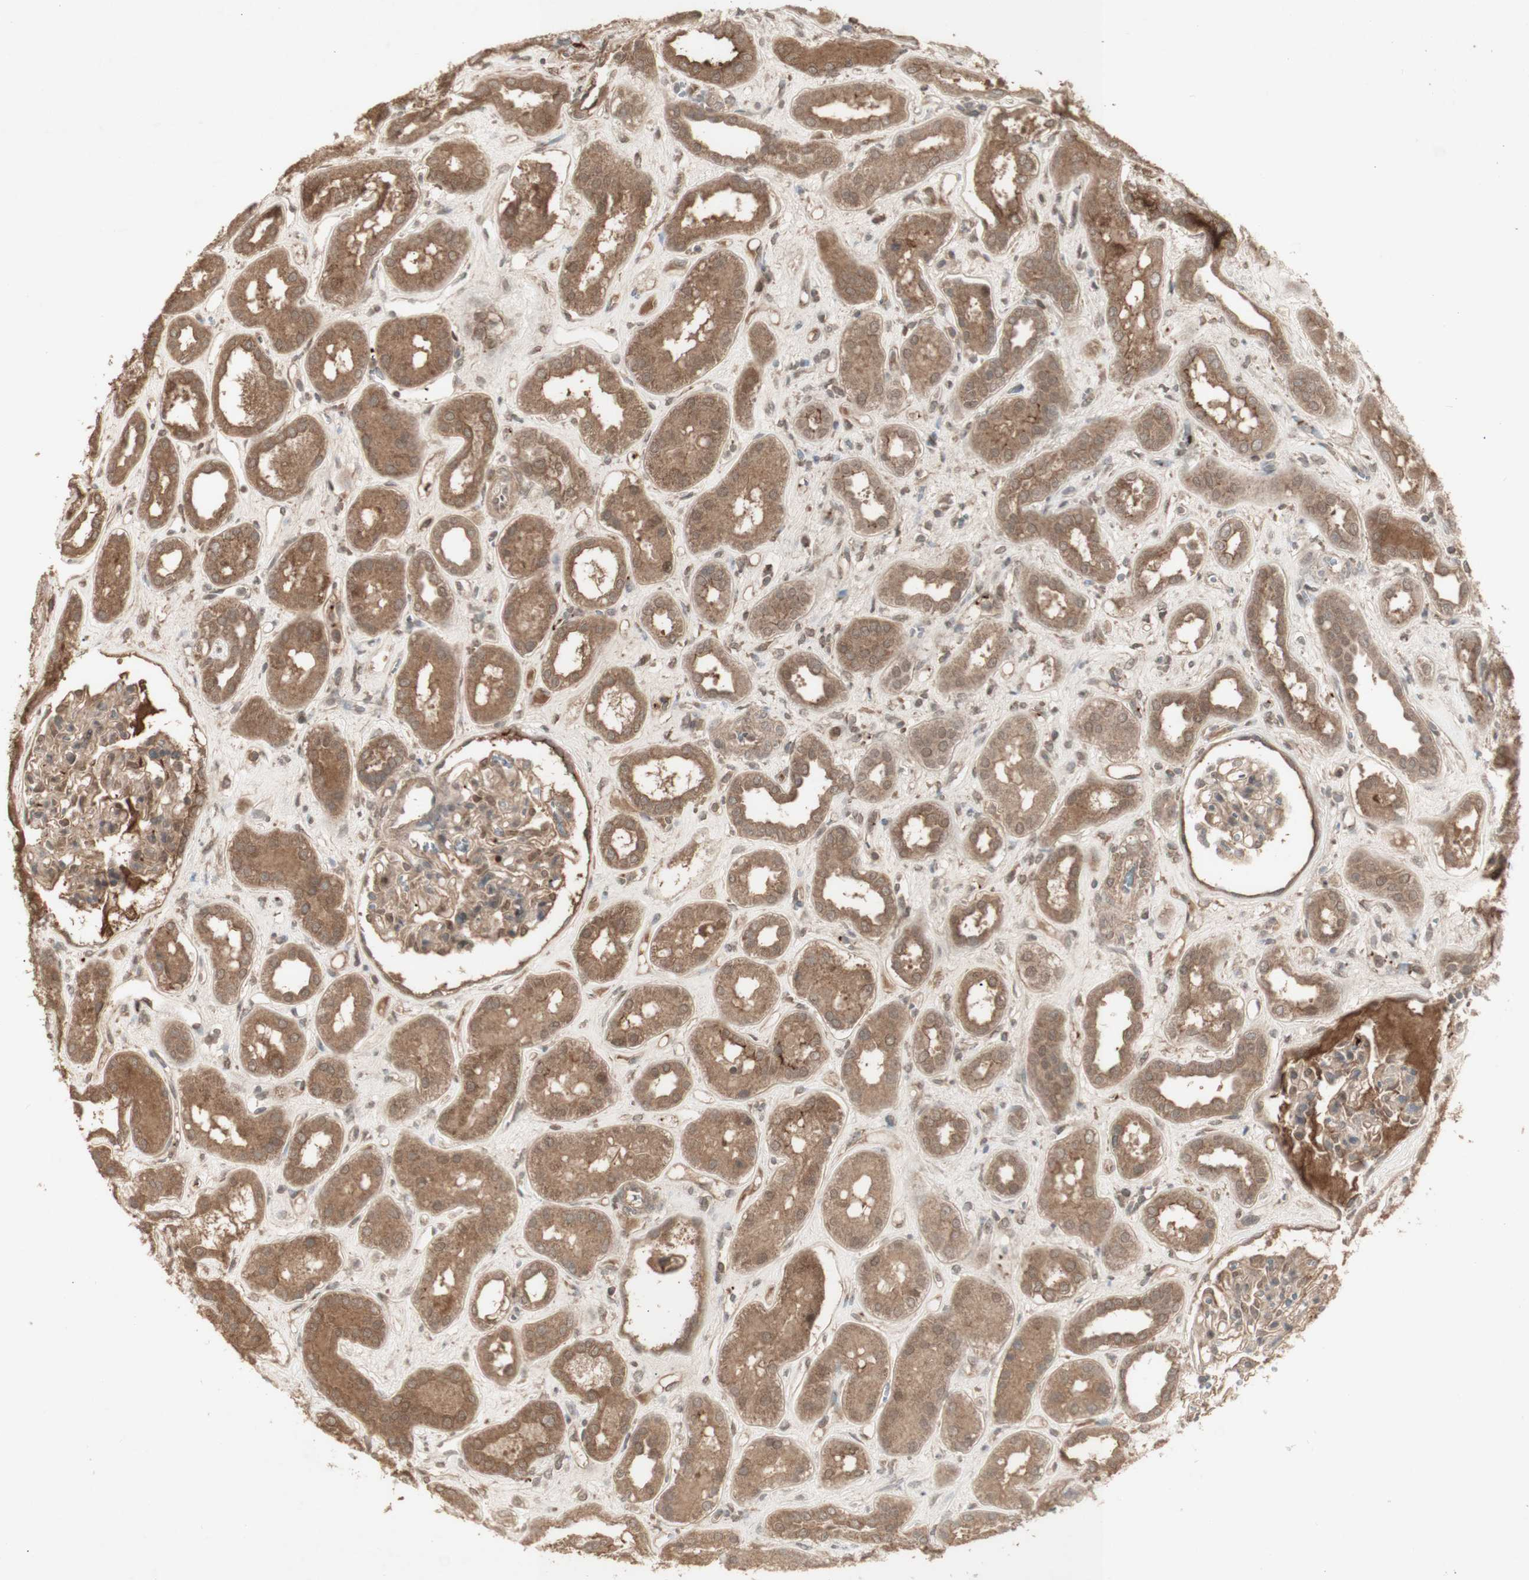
{"staining": {"intensity": "moderate", "quantity": ">75%", "location": "cytoplasmic/membranous"}, "tissue": "kidney", "cell_type": "Cells in glomeruli", "image_type": "normal", "snomed": [{"axis": "morphology", "description": "Normal tissue, NOS"}, {"axis": "topography", "description": "Kidney"}], "caption": "Immunohistochemical staining of unremarkable human kidney shows moderate cytoplasmic/membranous protein expression in about >75% of cells in glomeruli. The protein of interest is shown in brown color, while the nuclei are stained blue.", "gene": "ALOX12", "patient": {"sex": "male", "age": 59}}